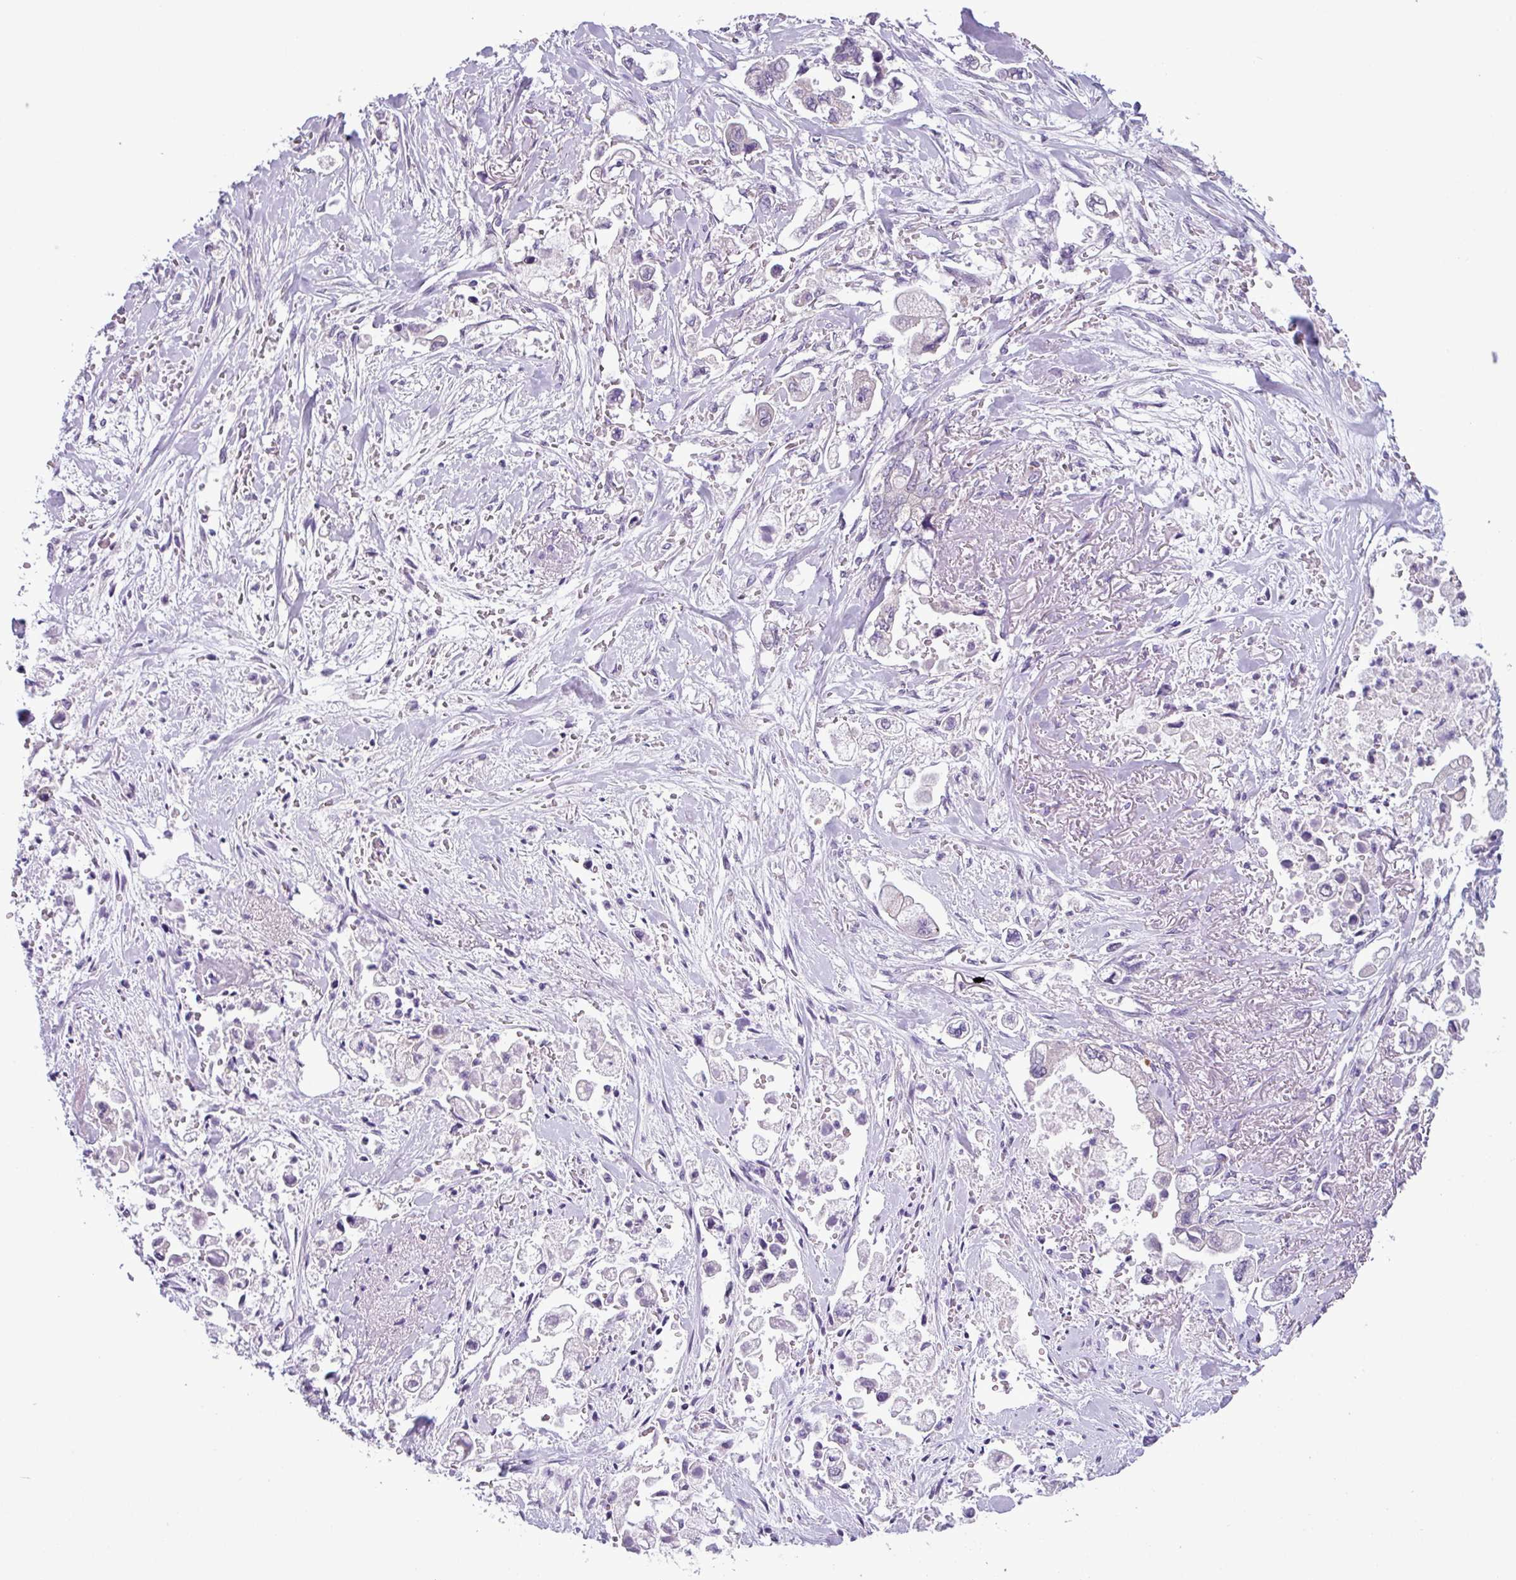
{"staining": {"intensity": "negative", "quantity": "none", "location": "none"}, "tissue": "stomach cancer", "cell_type": "Tumor cells", "image_type": "cancer", "snomed": [{"axis": "morphology", "description": "Adenocarcinoma, NOS"}, {"axis": "topography", "description": "Stomach"}], "caption": "Micrograph shows no protein staining in tumor cells of stomach cancer (adenocarcinoma) tissue.", "gene": "C20orf27", "patient": {"sex": "male", "age": 62}}